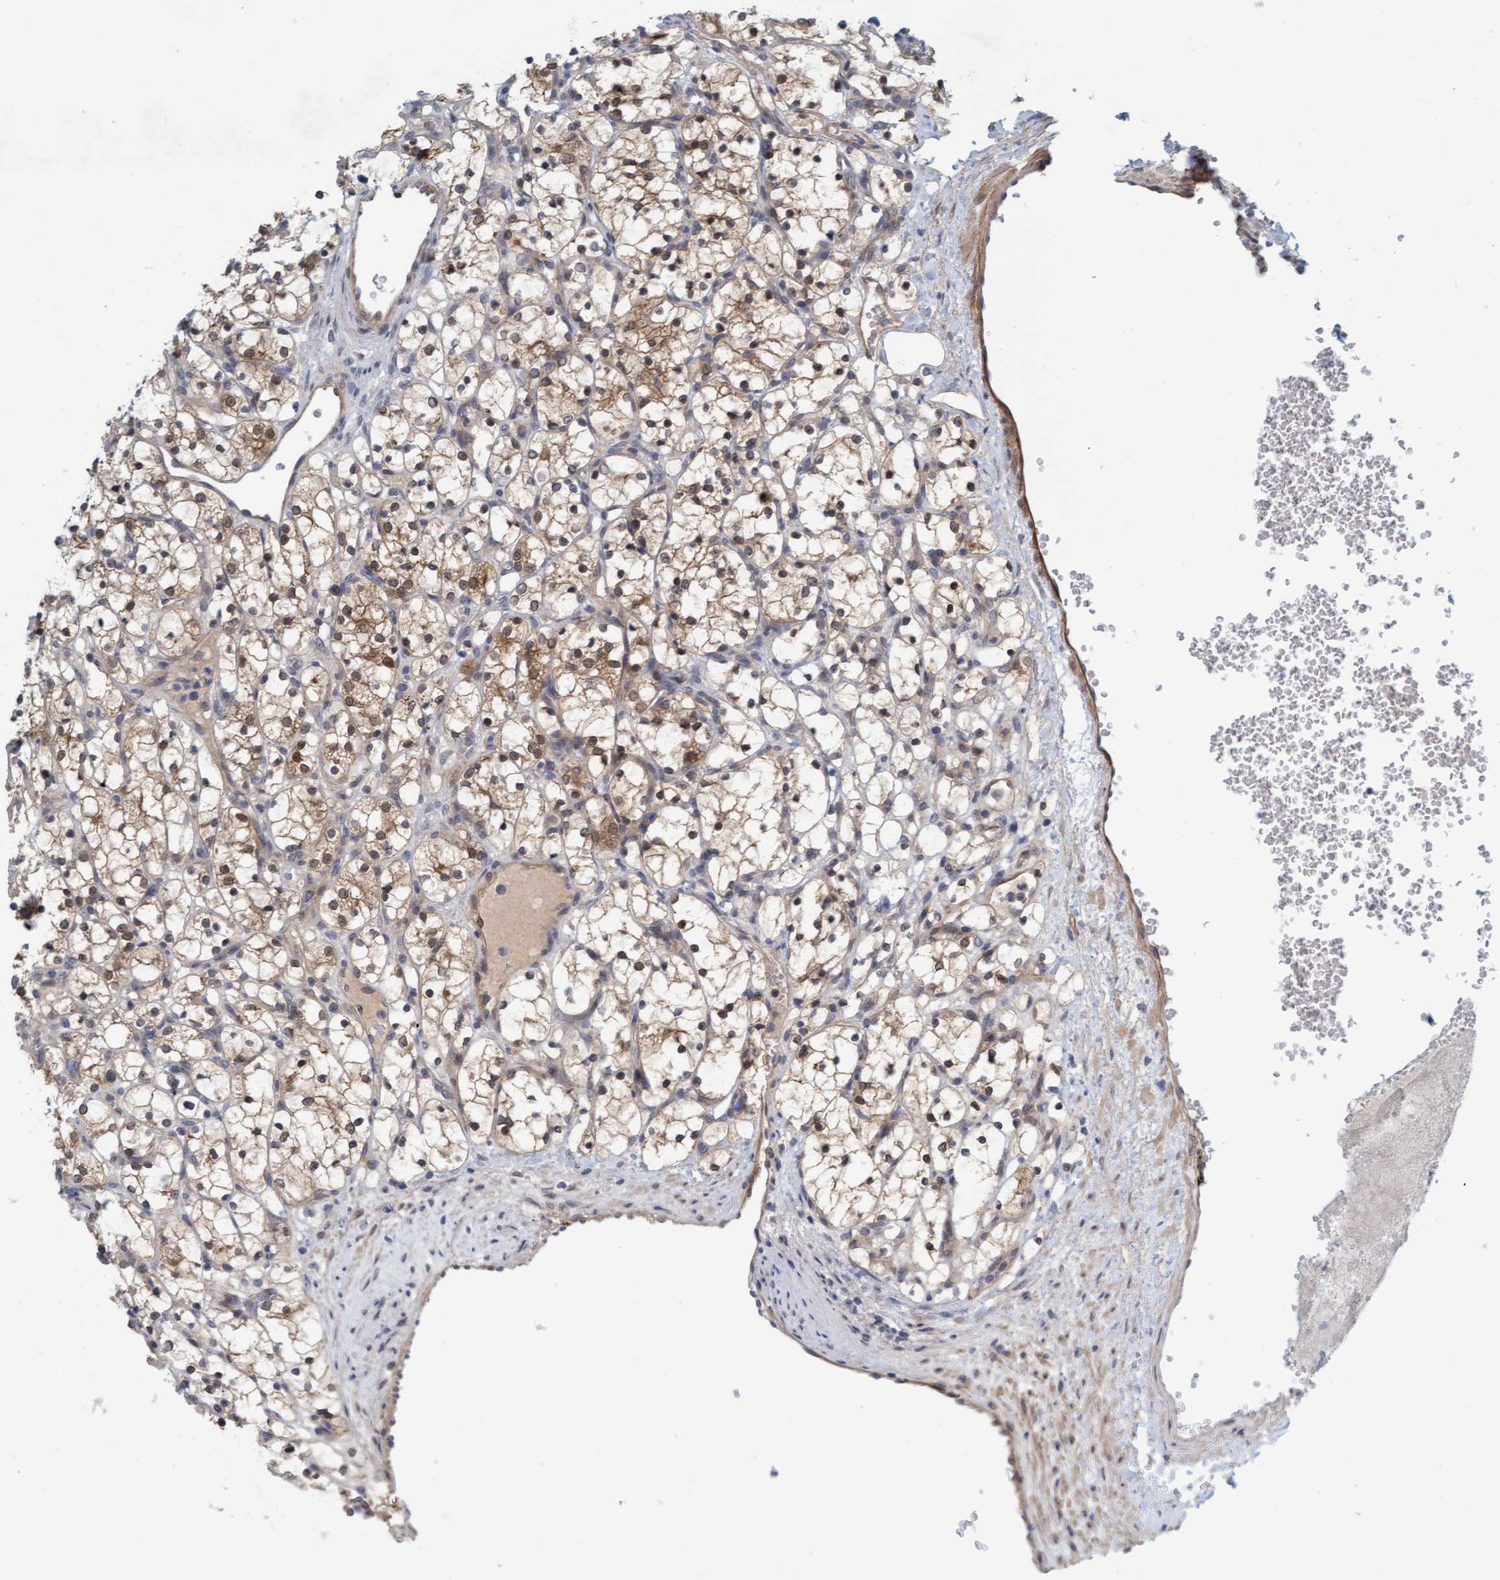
{"staining": {"intensity": "weak", "quantity": "25%-75%", "location": "cytoplasmic/membranous"}, "tissue": "renal cancer", "cell_type": "Tumor cells", "image_type": "cancer", "snomed": [{"axis": "morphology", "description": "Adenocarcinoma, NOS"}, {"axis": "topography", "description": "Kidney"}], "caption": "Weak cytoplasmic/membranous expression is identified in about 25%-75% of tumor cells in renal adenocarcinoma.", "gene": "TSTD2", "patient": {"sex": "female", "age": 69}}